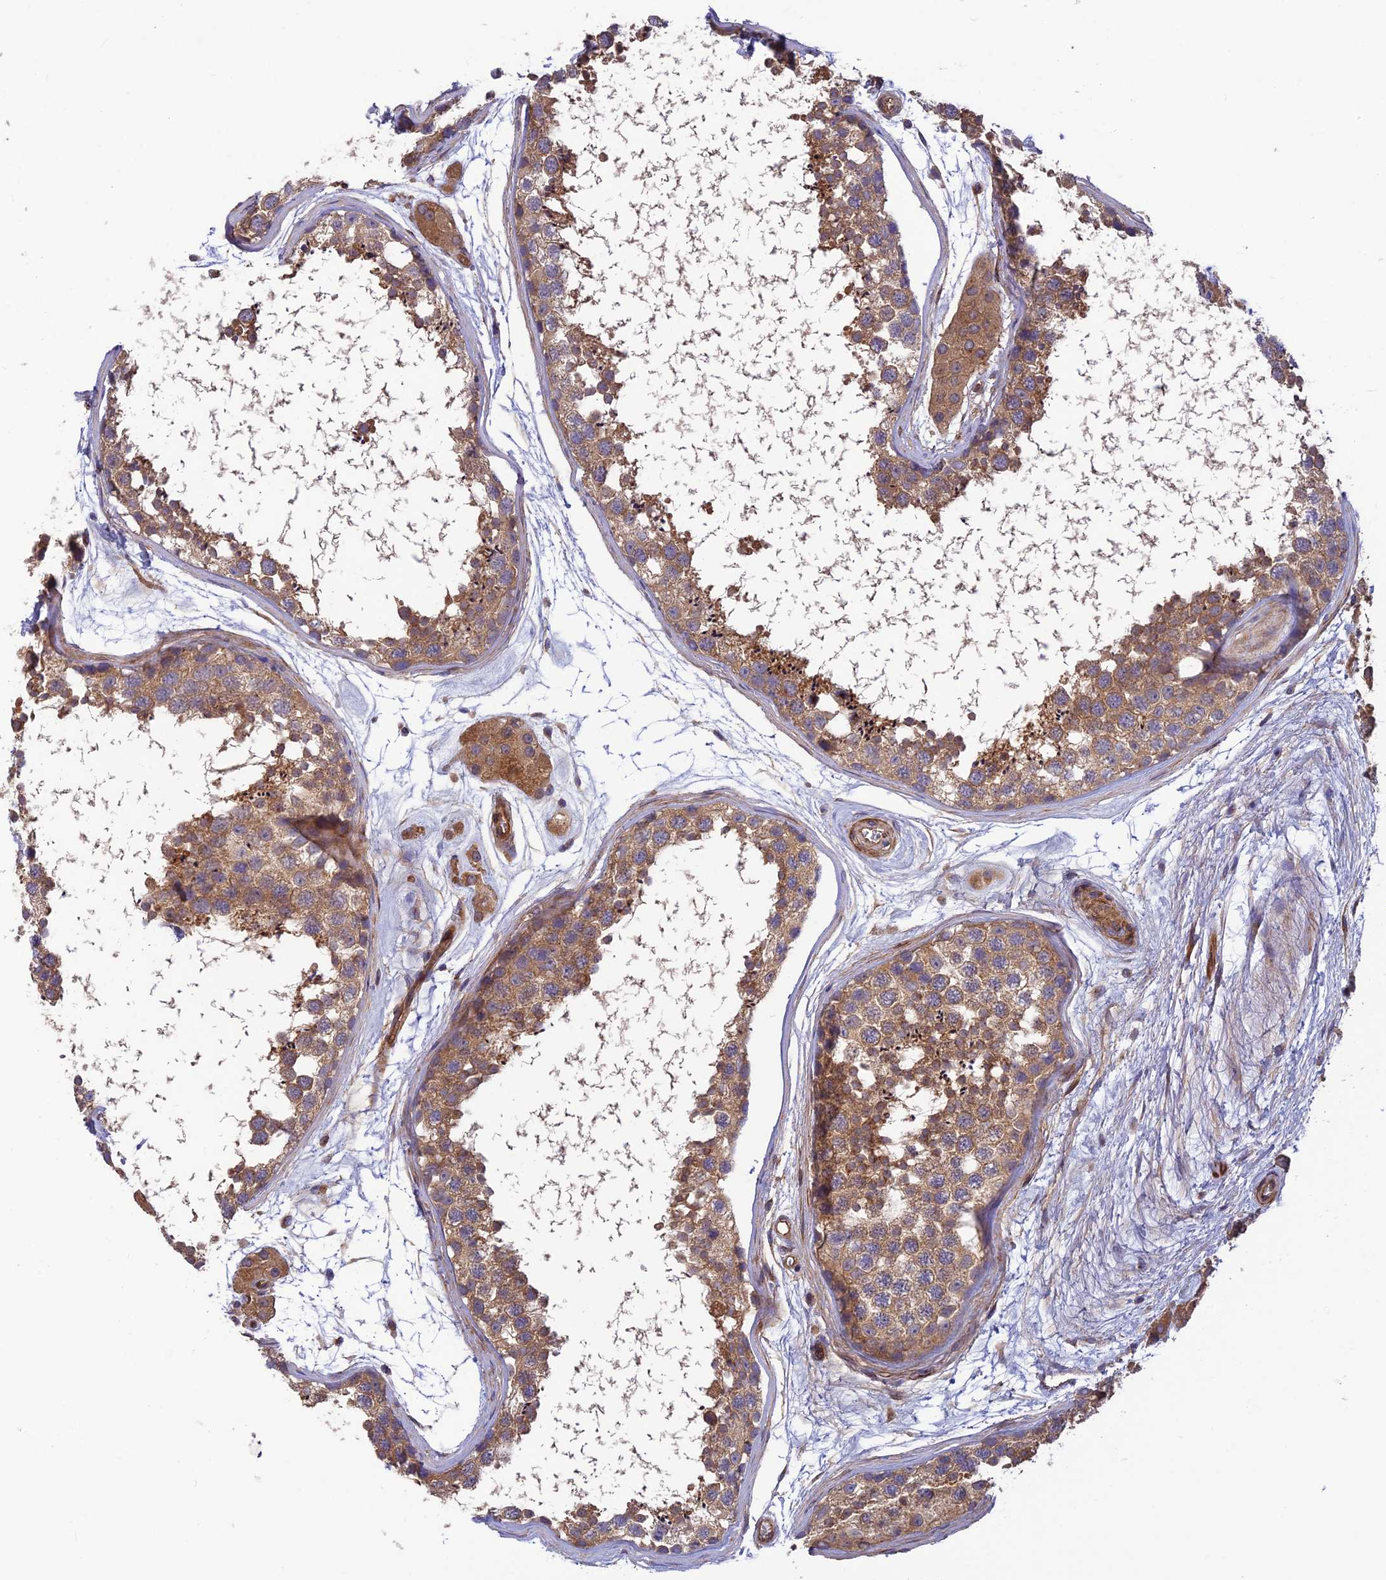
{"staining": {"intensity": "moderate", "quantity": ">75%", "location": "cytoplasmic/membranous"}, "tissue": "testis", "cell_type": "Cells in seminiferous ducts", "image_type": "normal", "snomed": [{"axis": "morphology", "description": "Normal tissue, NOS"}, {"axis": "topography", "description": "Testis"}], "caption": "A brown stain highlights moderate cytoplasmic/membranous positivity of a protein in cells in seminiferous ducts of normal human testis. The staining was performed using DAB (3,3'-diaminobenzidine) to visualize the protein expression in brown, while the nuclei were stained in blue with hematoxylin (Magnification: 20x).", "gene": "ADAMTS15", "patient": {"sex": "male", "age": 56}}